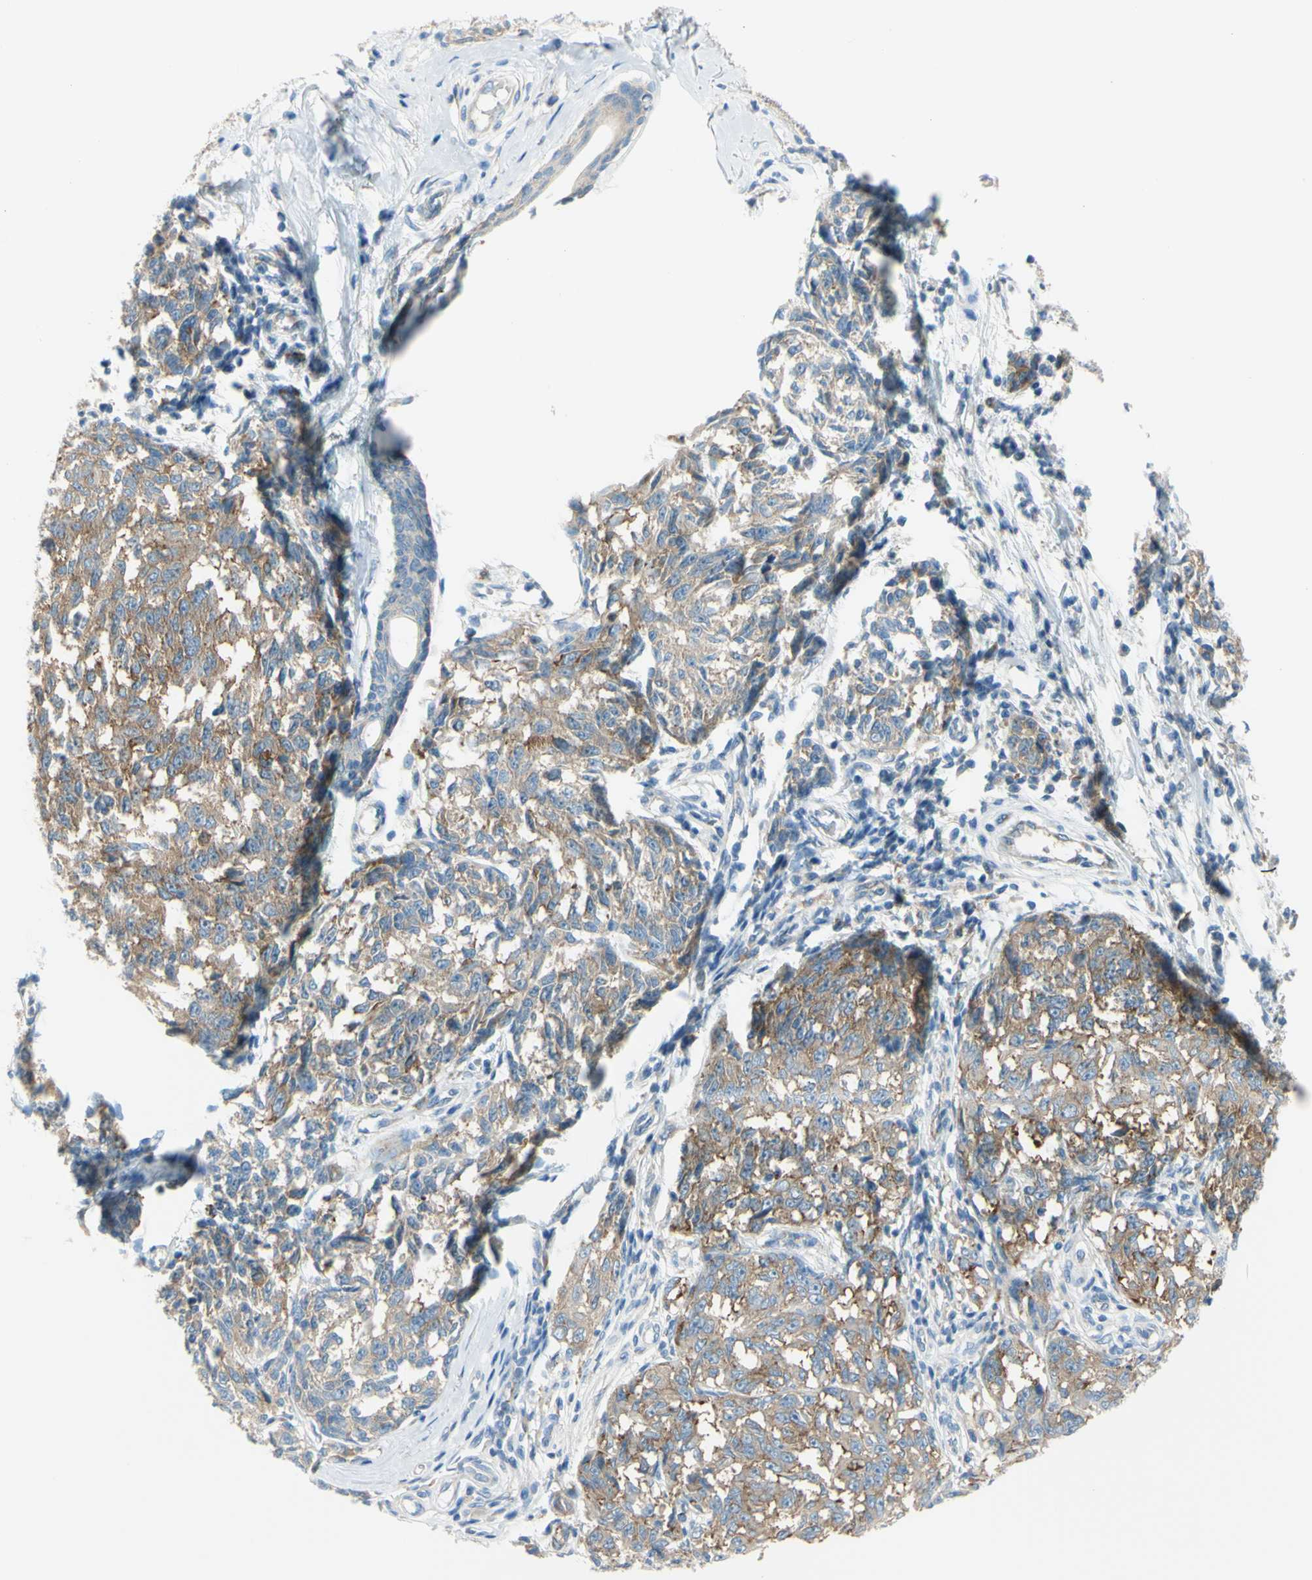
{"staining": {"intensity": "moderate", "quantity": ">75%", "location": "cytoplasmic/membranous"}, "tissue": "melanoma", "cell_type": "Tumor cells", "image_type": "cancer", "snomed": [{"axis": "morphology", "description": "Malignant melanoma, NOS"}, {"axis": "topography", "description": "Skin"}], "caption": "Immunohistochemical staining of human melanoma shows medium levels of moderate cytoplasmic/membranous protein staining in about >75% of tumor cells. The protein is stained brown, and the nuclei are stained in blue (DAB IHC with brightfield microscopy, high magnification).", "gene": "FRMD4B", "patient": {"sex": "female", "age": 64}}